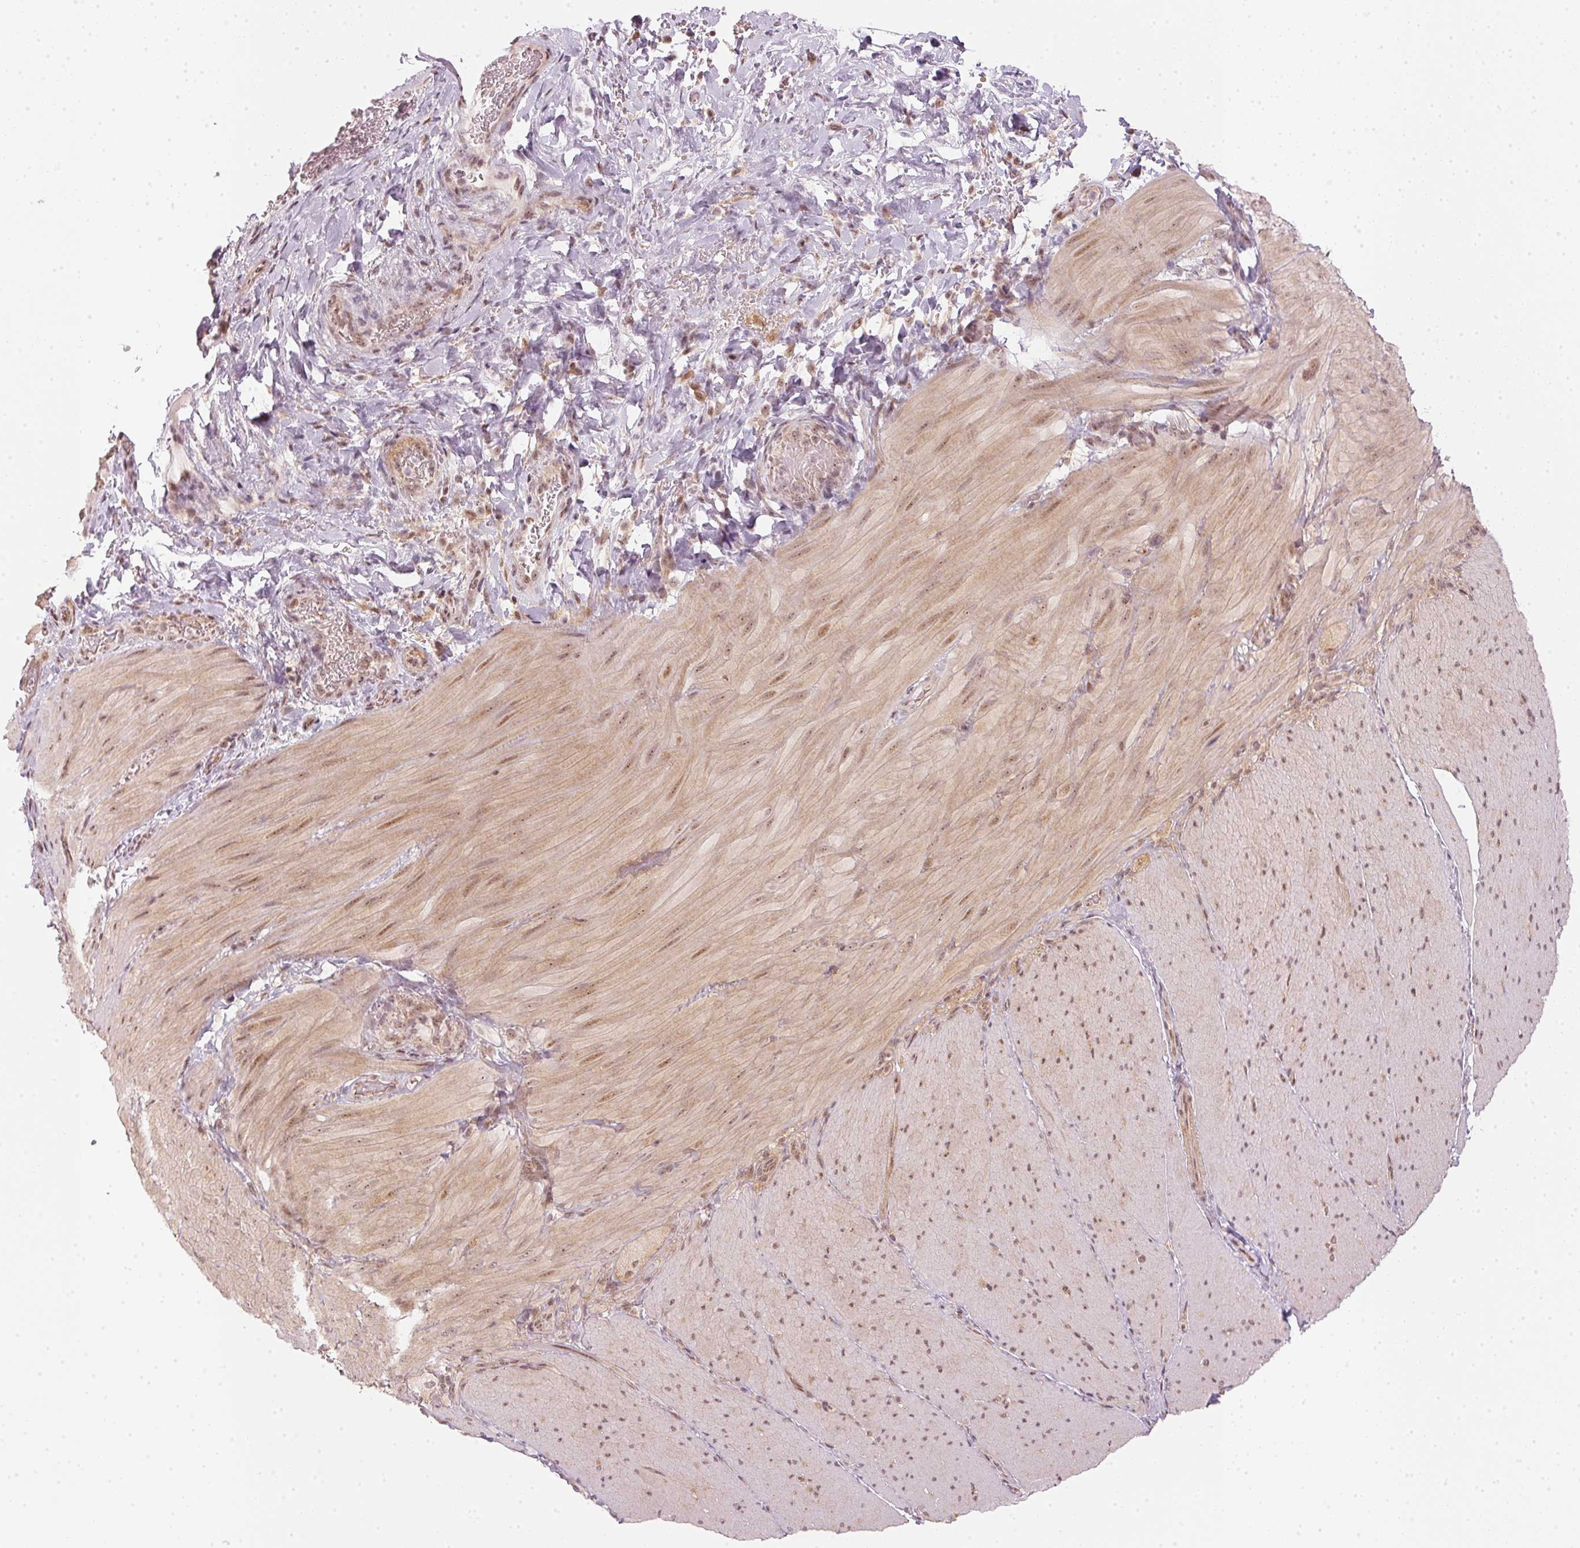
{"staining": {"intensity": "weak", "quantity": ">75%", "location": "cytoplasmic/membranous,nuclear"}, "tissue": "smooth muscle", "cell_type": "Smooth muscle cells", "image_type": "normal", "snomed": [{"axis": "morphology", "description": "Normal tissue, NOS"}, {"axis": "topography", "description": "Smooth muscle"}, {"axis": "topography", "description": "Colon"}], "caption": "About >75% of smooth muscle cells in normal human smooth muscle display weak cytoplasmic/membranous,nuclear protein expression as visualized by brown immunohistochemical staining.", "gene": "KAT6A", "patient": {"sex": "male", "age": 73}}